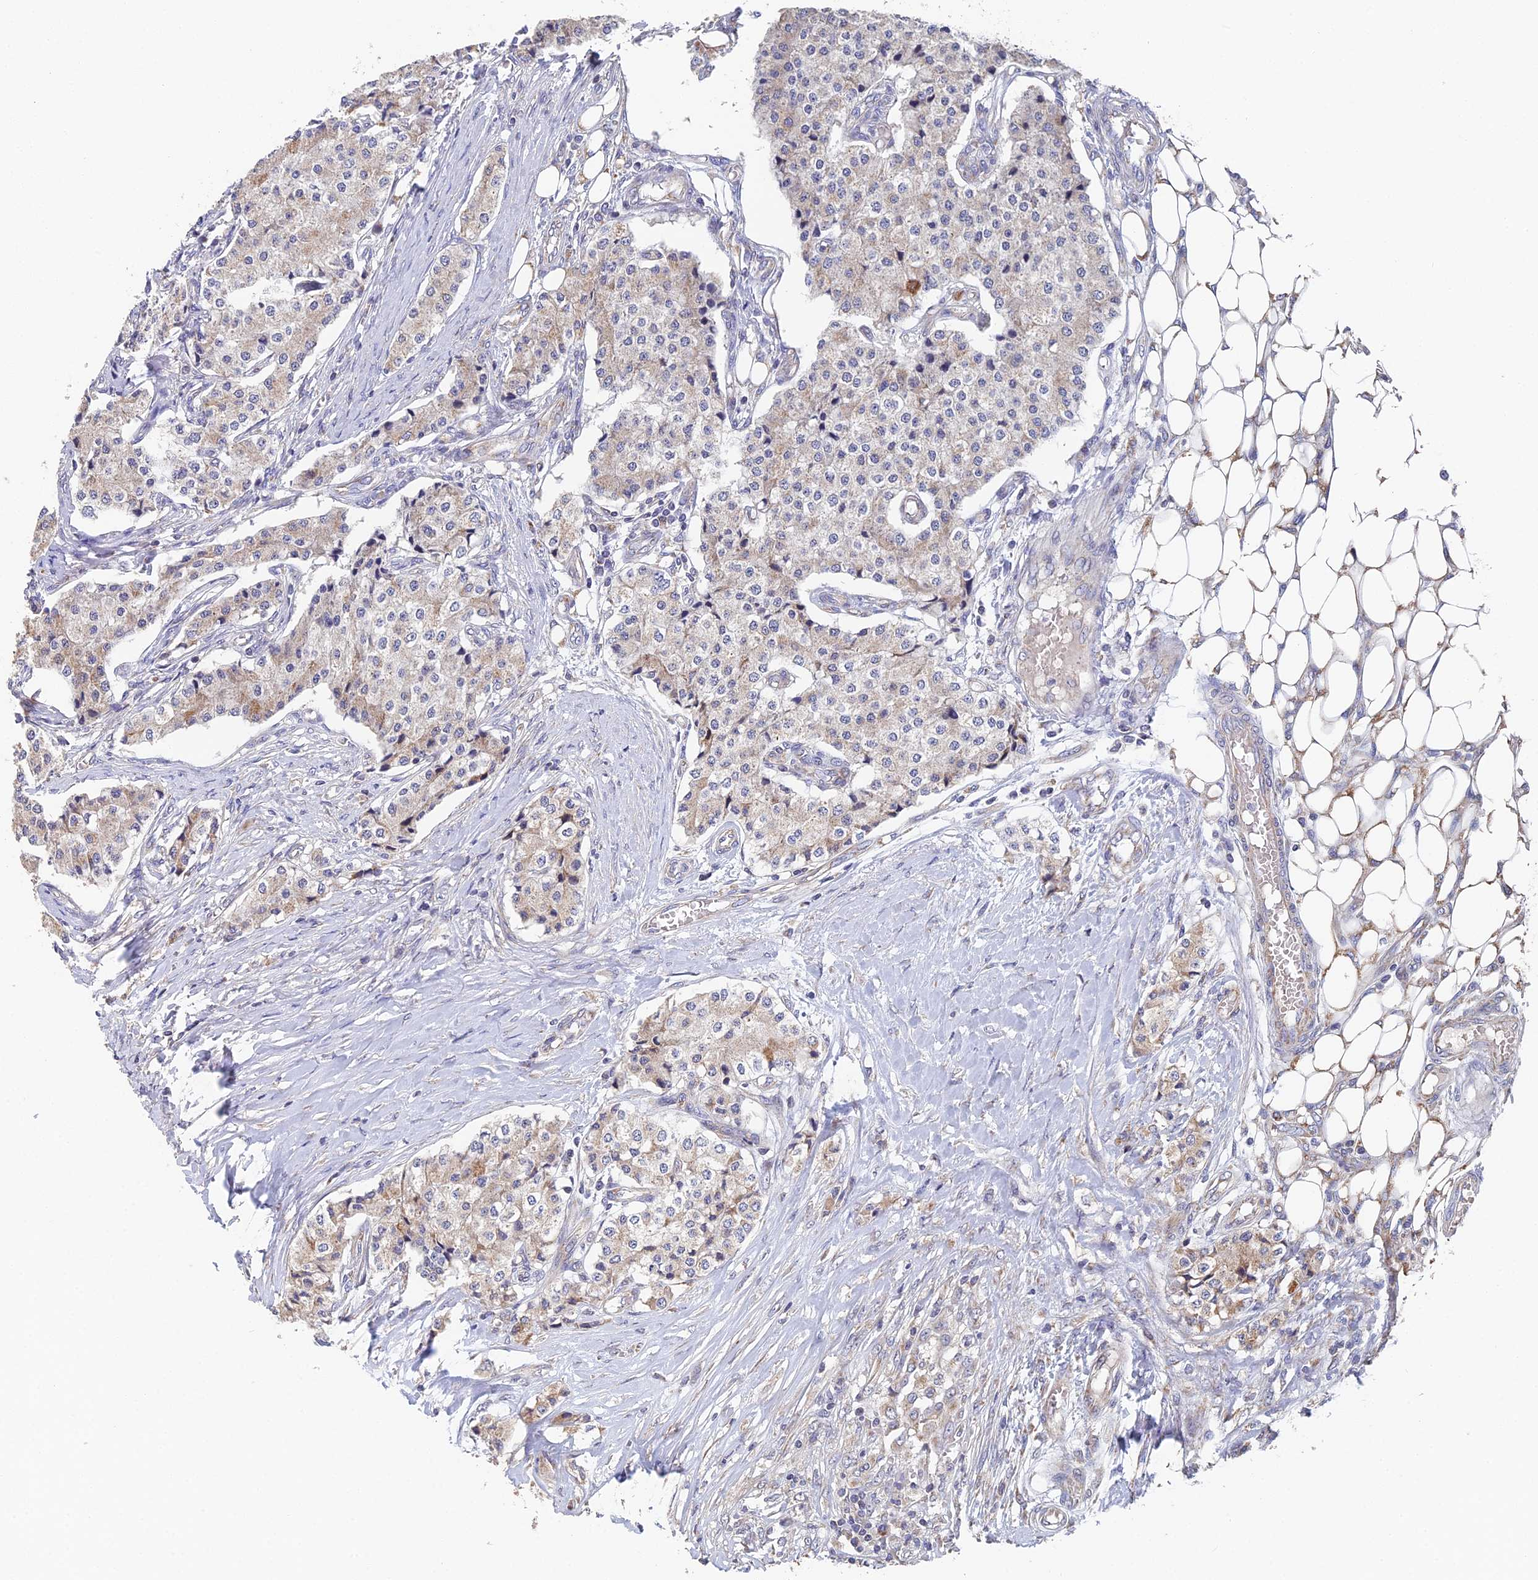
{"staining": {"intensity": "moderate", "quantity": "<25%", "location": "cytoplasmic/membranous"}, "tissue": "carcinoid", "cell_type": "Tumor cells", "image_type": "cancer", "snomed": [{"axis": "morphology", "description": "Carcinoid, malignant, NOS"}, {"axis": "topography", "description": "Colon"}], "caption": "Carcinoid (malignant) stained with immunohistochemistry (IHC) shows moderate cytoplasmic/membranous expression in approximately <25% of tumor cells.", "gene": "ECSIT", "patient": {"sex": "female", "age": 52}}